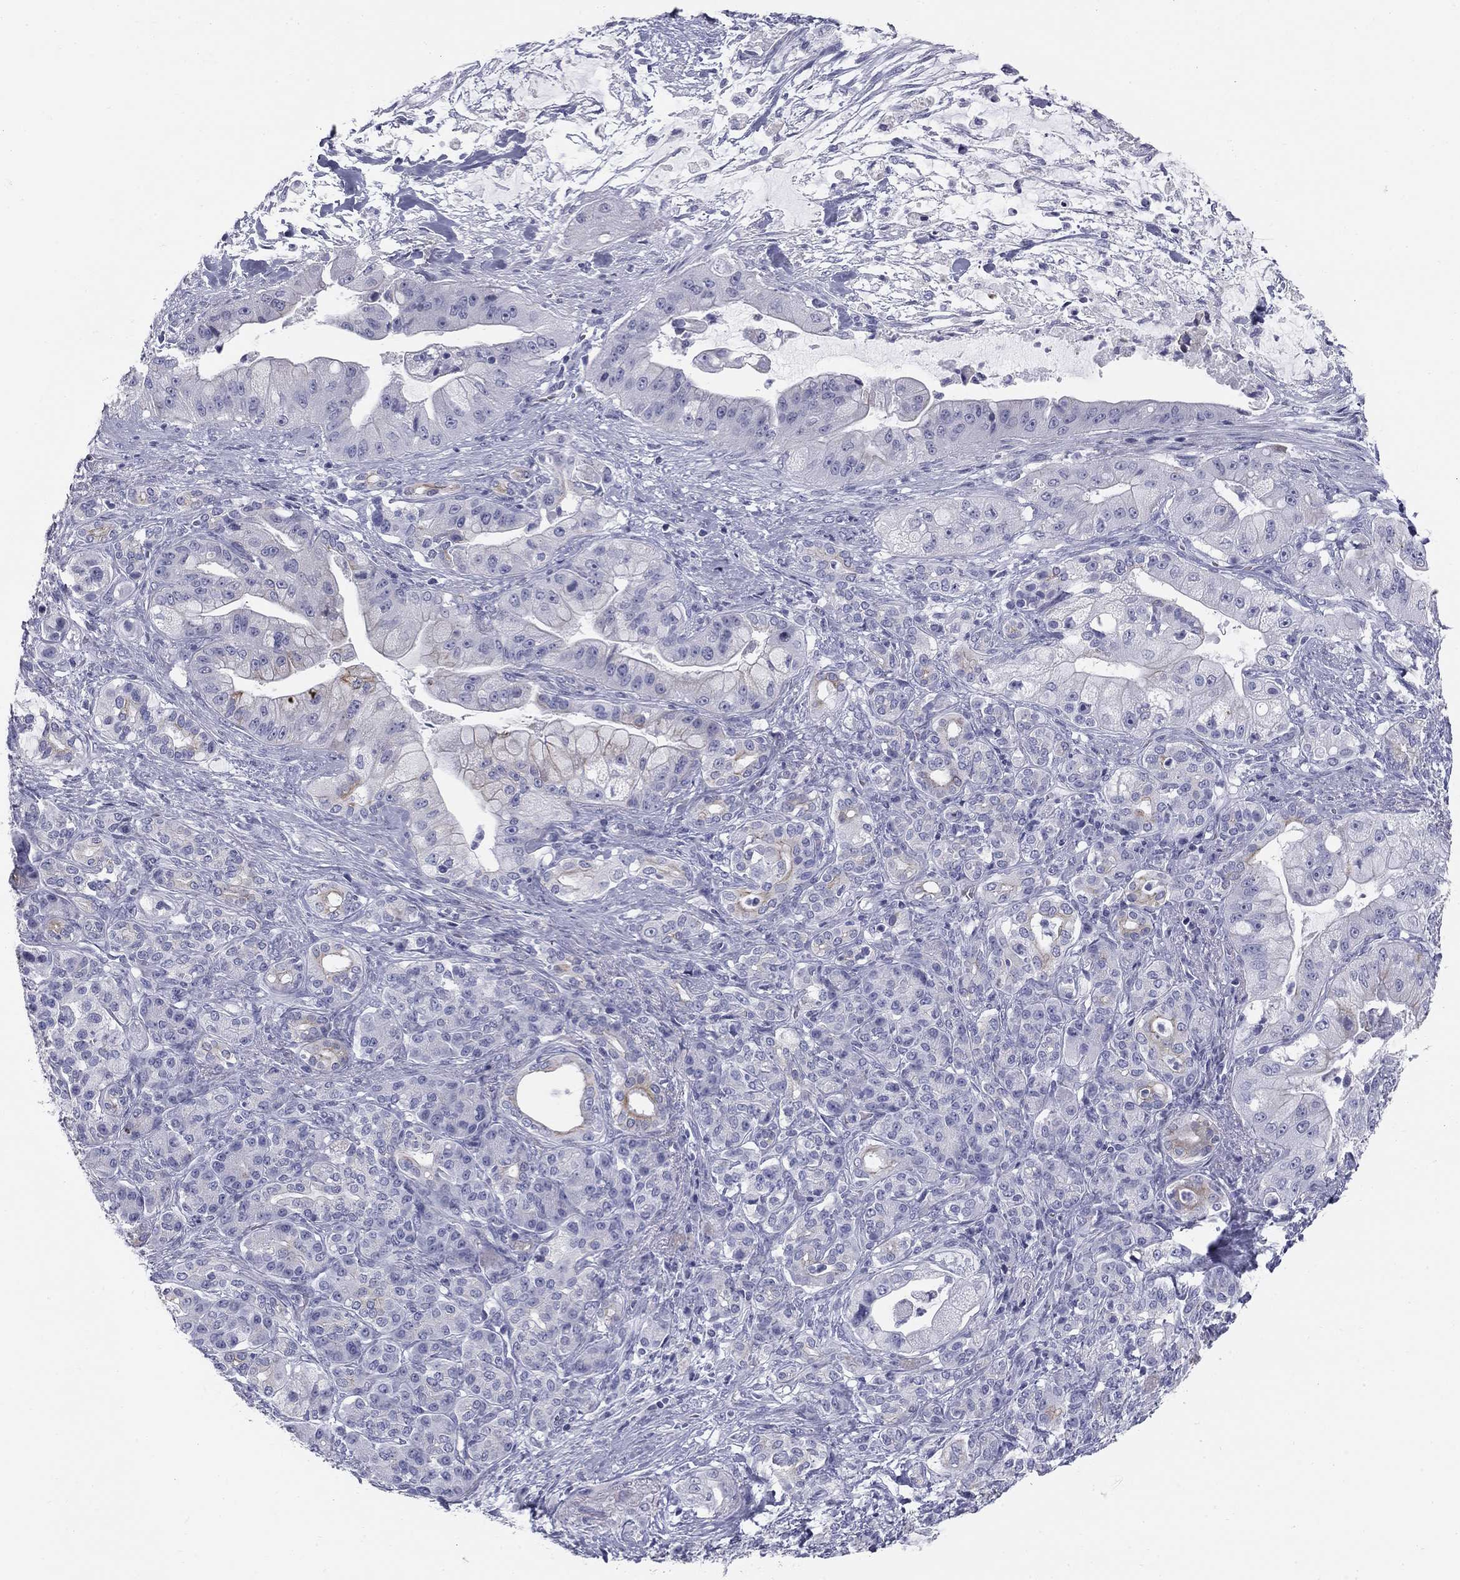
{"staining": {"intensity": "negative", "quantity": "none", "location": "none"}, "tissue": "pancreatic cancer", "cell_type": "Tumor cells", "image_type": "cancer", "snomed": [{"axis": "morphology", "description": "Normal tissue, NOS"}, {"axis": "morphology", "description": "Inflammation, NOS"}, {"axis": "morphology", "description": "Adenocarcinoma, NOS"}, {"axis": "topography", "description": "Pancreas"}], "caption": "A histopathology image of human pancreatic cancer is negative for staining in tumor cells.", "gene": "SULT2B1", "patient": {"sex": "male", "age": 57}}